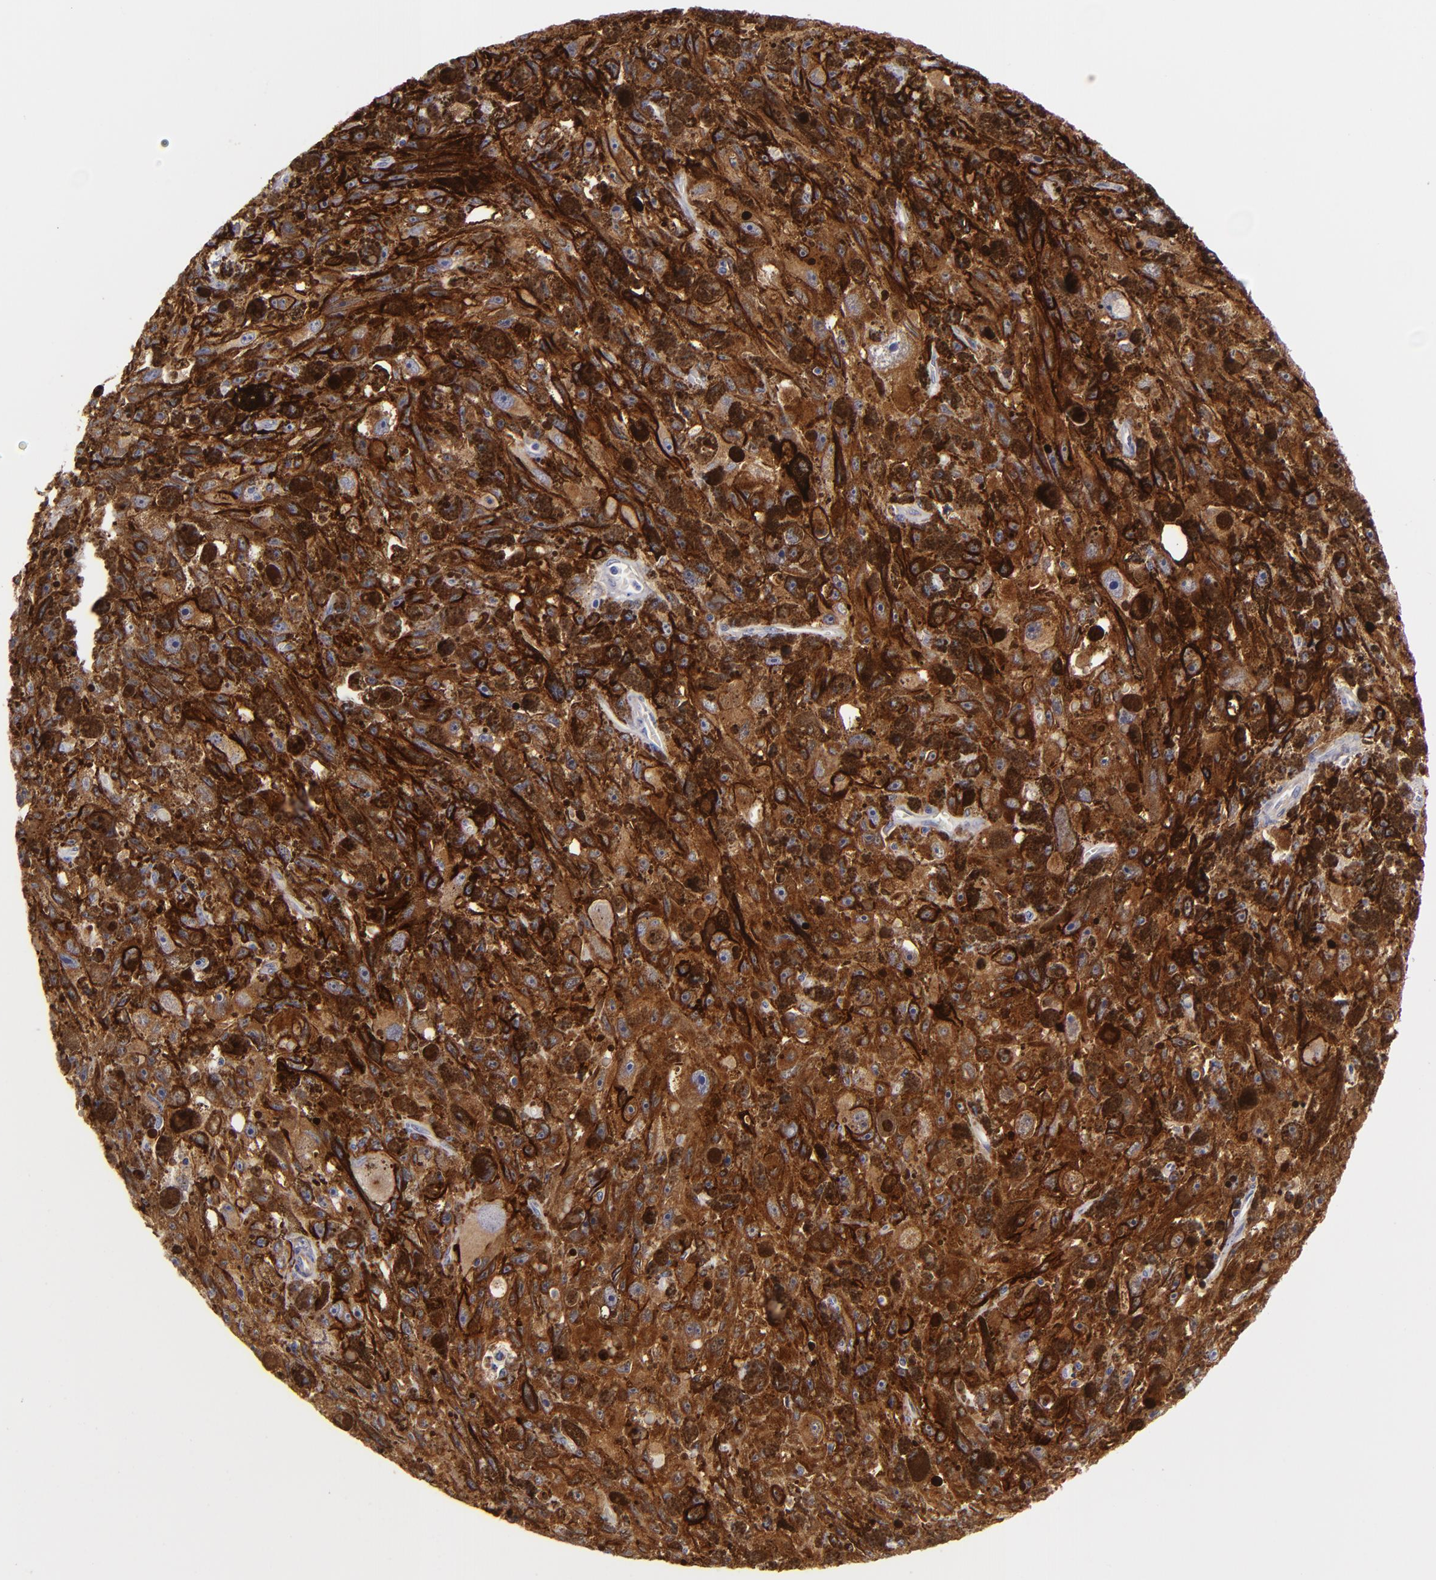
{"staining": {"intensity": "strong", "quantity": ">75%", "location": "cytoplasmic/membranous"}, "tissue": "melanoma", "cell_type": "Tumor cells", "image_type": "cancer", "snomed": [{"axis": "morphology", "description": "Malignant melanoma, NOS"}, {"axis": "topography", "description": "Skin"}], "caption": "DAB (3,3'-diaminobenzidine) immunohistochemical staining of melanoma exhibits strong cytoplasmic/membranous protein positivity in approximately >75% of tumor cells.", "gene": "ALCAM", "patient": {"sex": "female", "age": 104}}